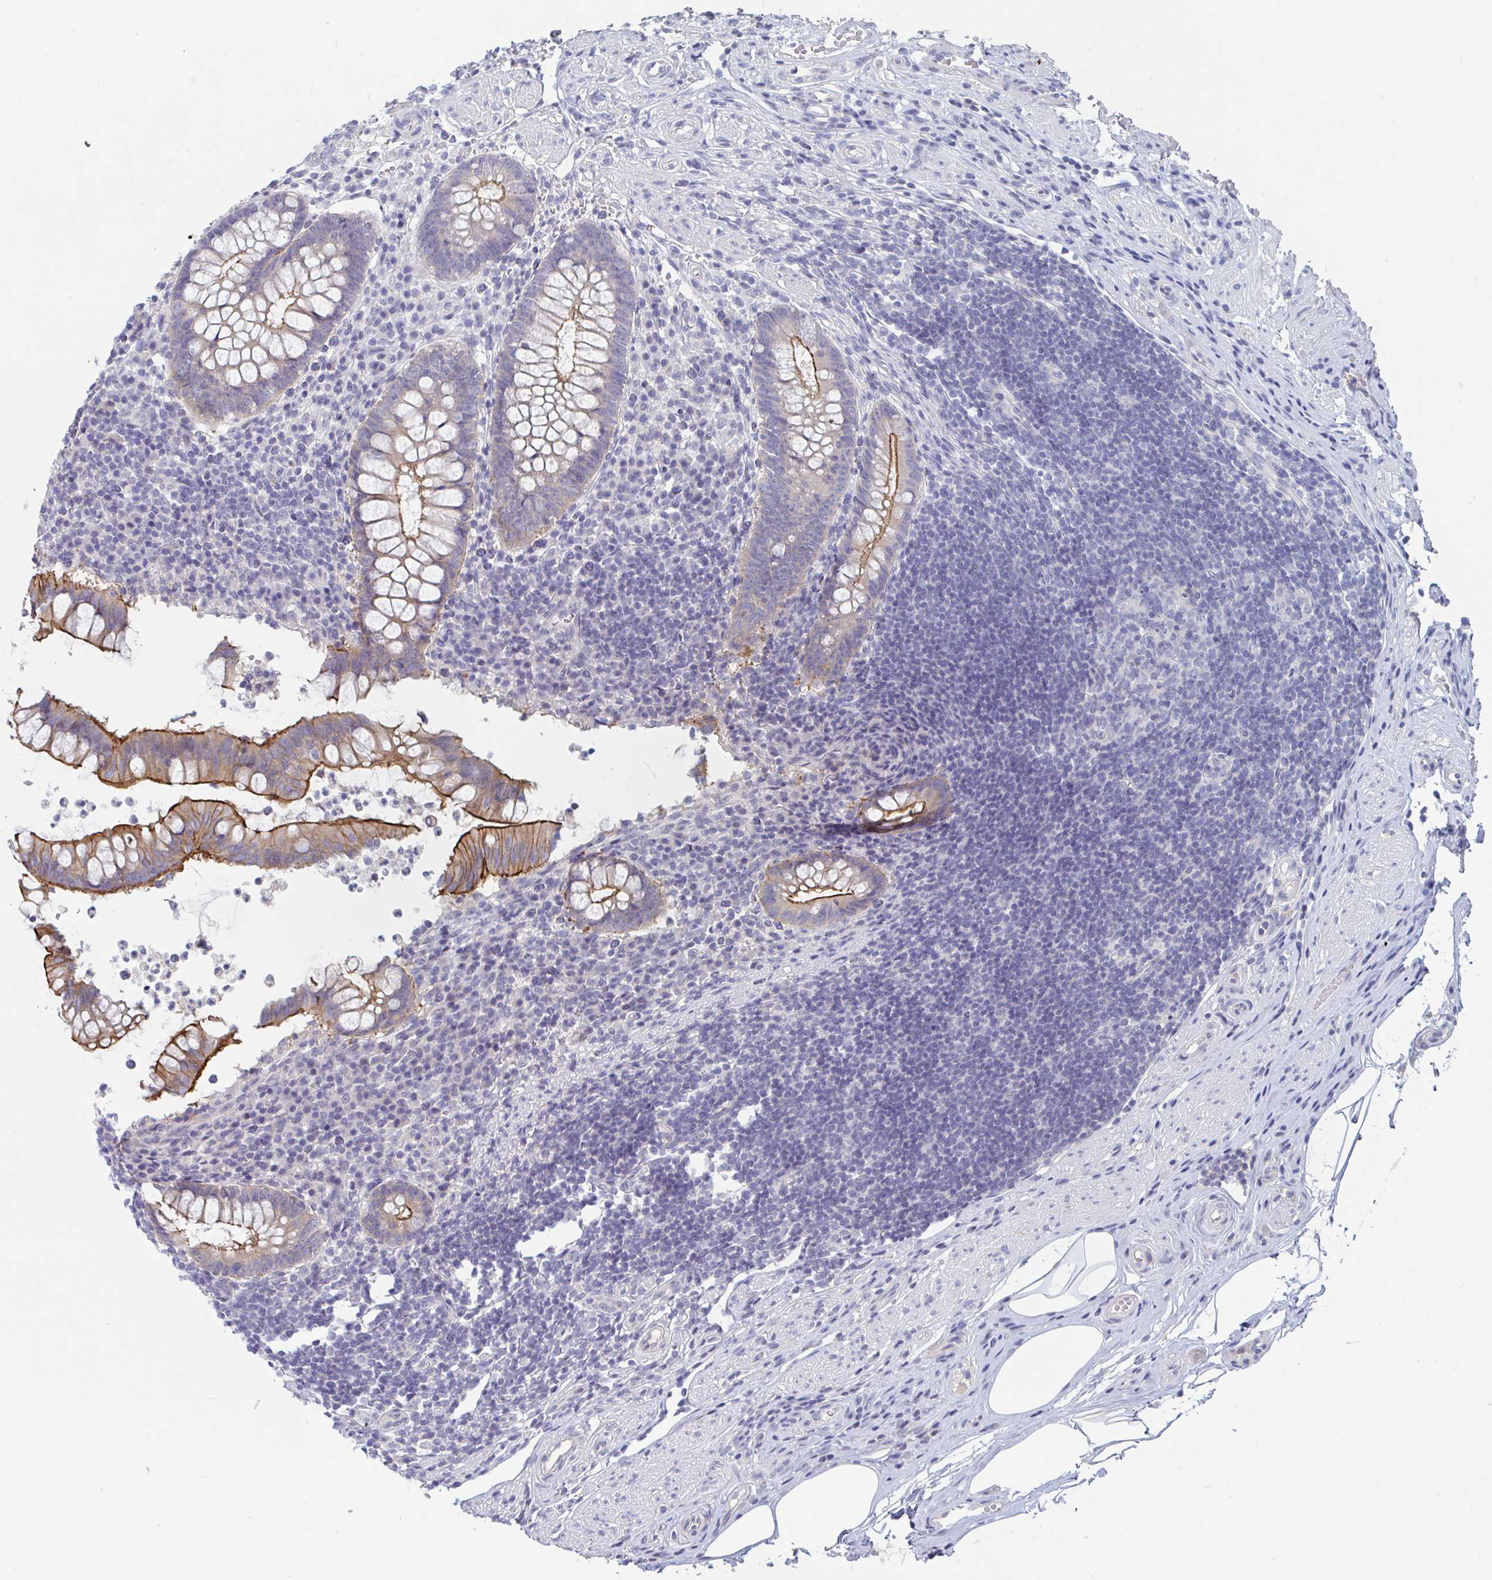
{"staining": {"intensity": "moderate", "quantity": "25%-75%", "location": "cytoplasmic/membranous"}, "tissue": "appendix", "cell_type": "Glandular cells", "image_type": "normal", "snomed": [{"axis": "morphology", "description": "Normal tissue, NOS"}, {"axis": "topography", "description": "Appendix"}], "caption": "This micrograph demonstrates normal appendix stained with IHC to label a protein in brown. The cytoplasmic/membranous of glandular cells show moderate positivity for the protein. Nuclei are counter-stained blue.", "gene": "UNKL", "patient": {"sex": "female", "age": 56}}